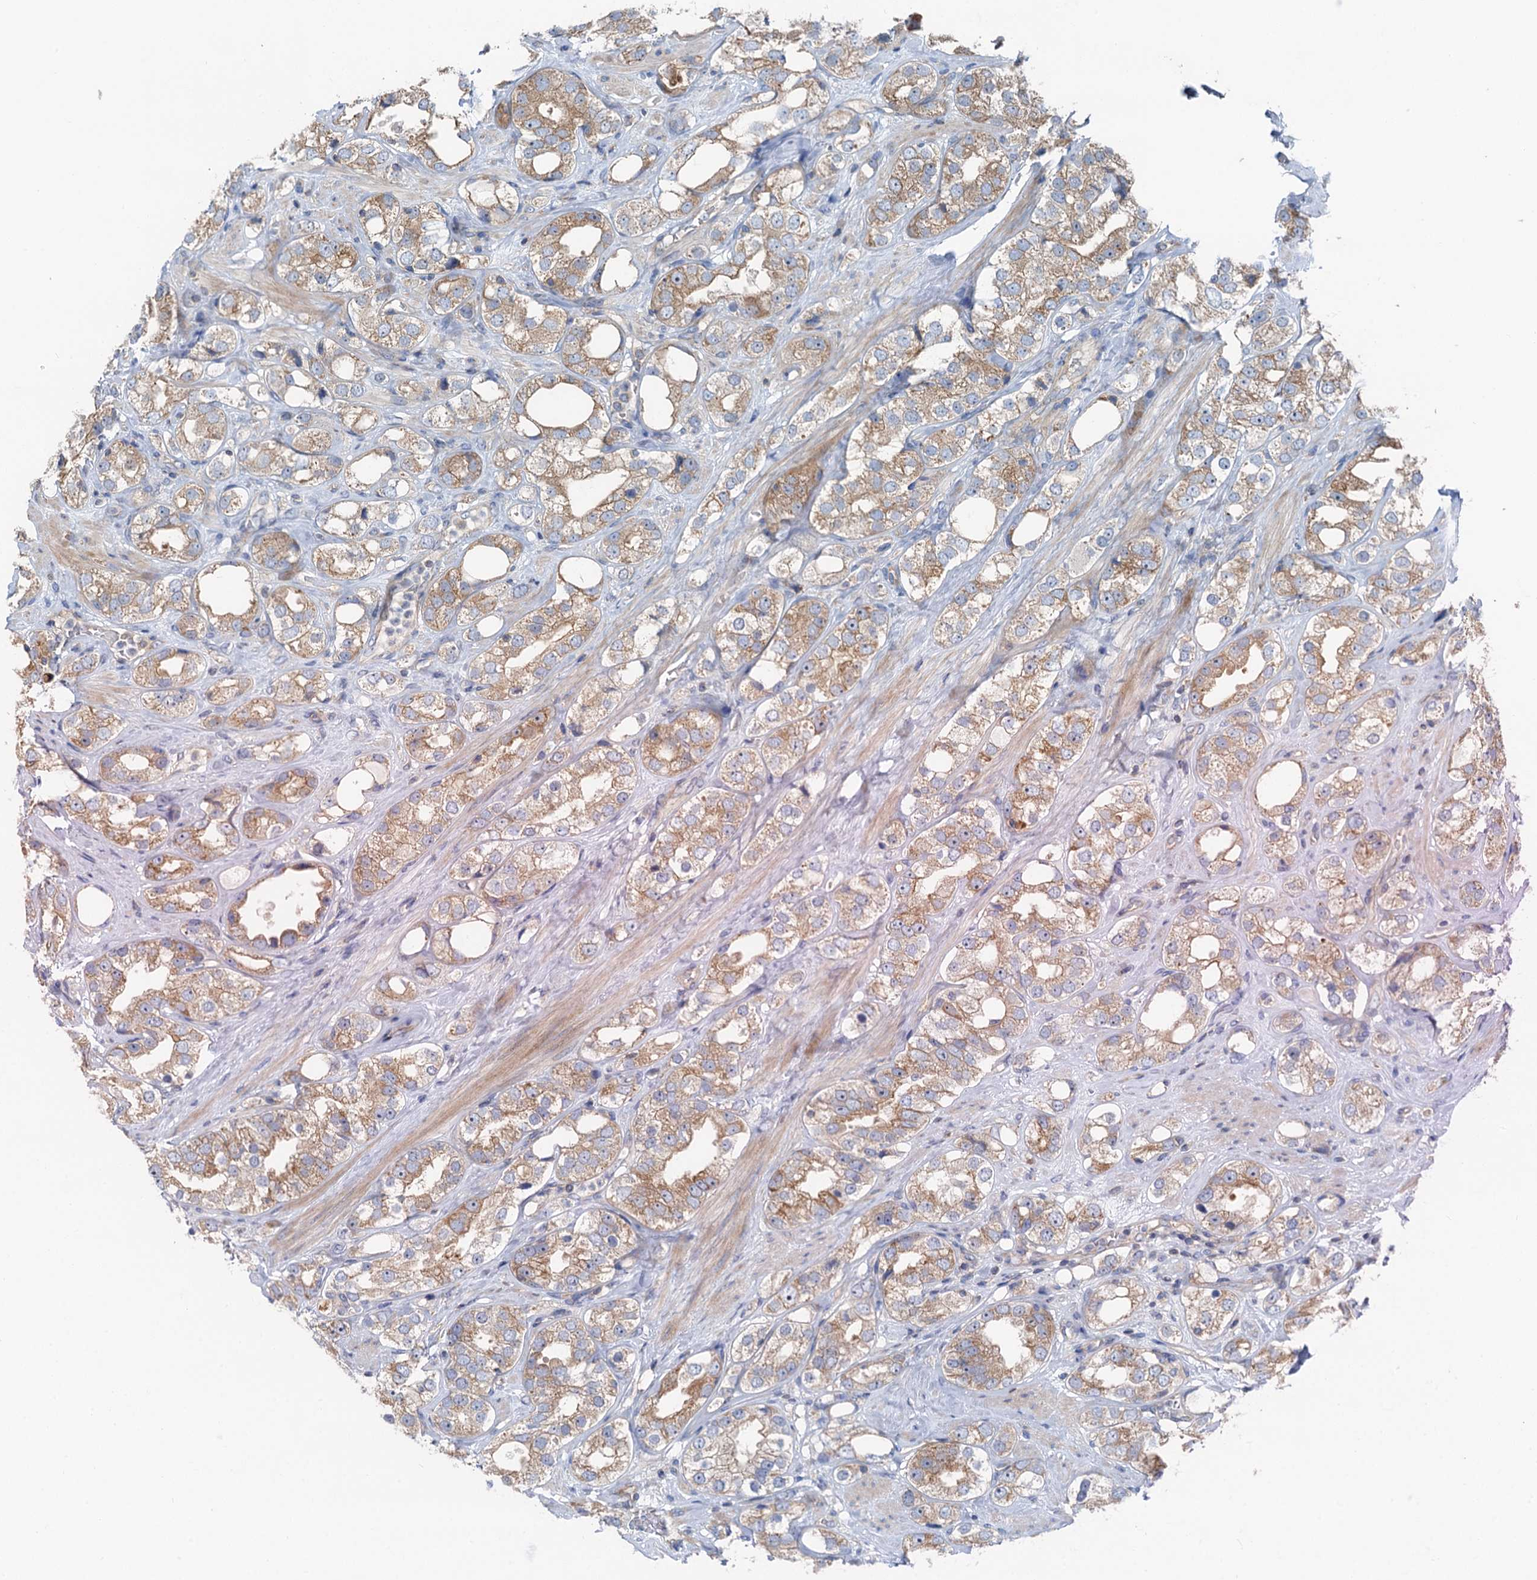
{"staining": {"intensity": "moderate", "quantity": ">75%", "location": "cytoplasmic/membranous"}, "tissue": "prostate cancer", "cell_type": "Tumor cells", "image_type": "cancer", "snomed": [{"axis": "morphology", "description": "Adenocarcinoma, NOS"}, {"axis": "topography", "description": "Prostate"}], "caption": "Prostate adenocarcinoma tissue reveals moderate cytoplasmic/membranous staining in approximately >75% of tumor cells", "gene": "ANKRD26", "patient": {"sex": "male", "age": 79}}